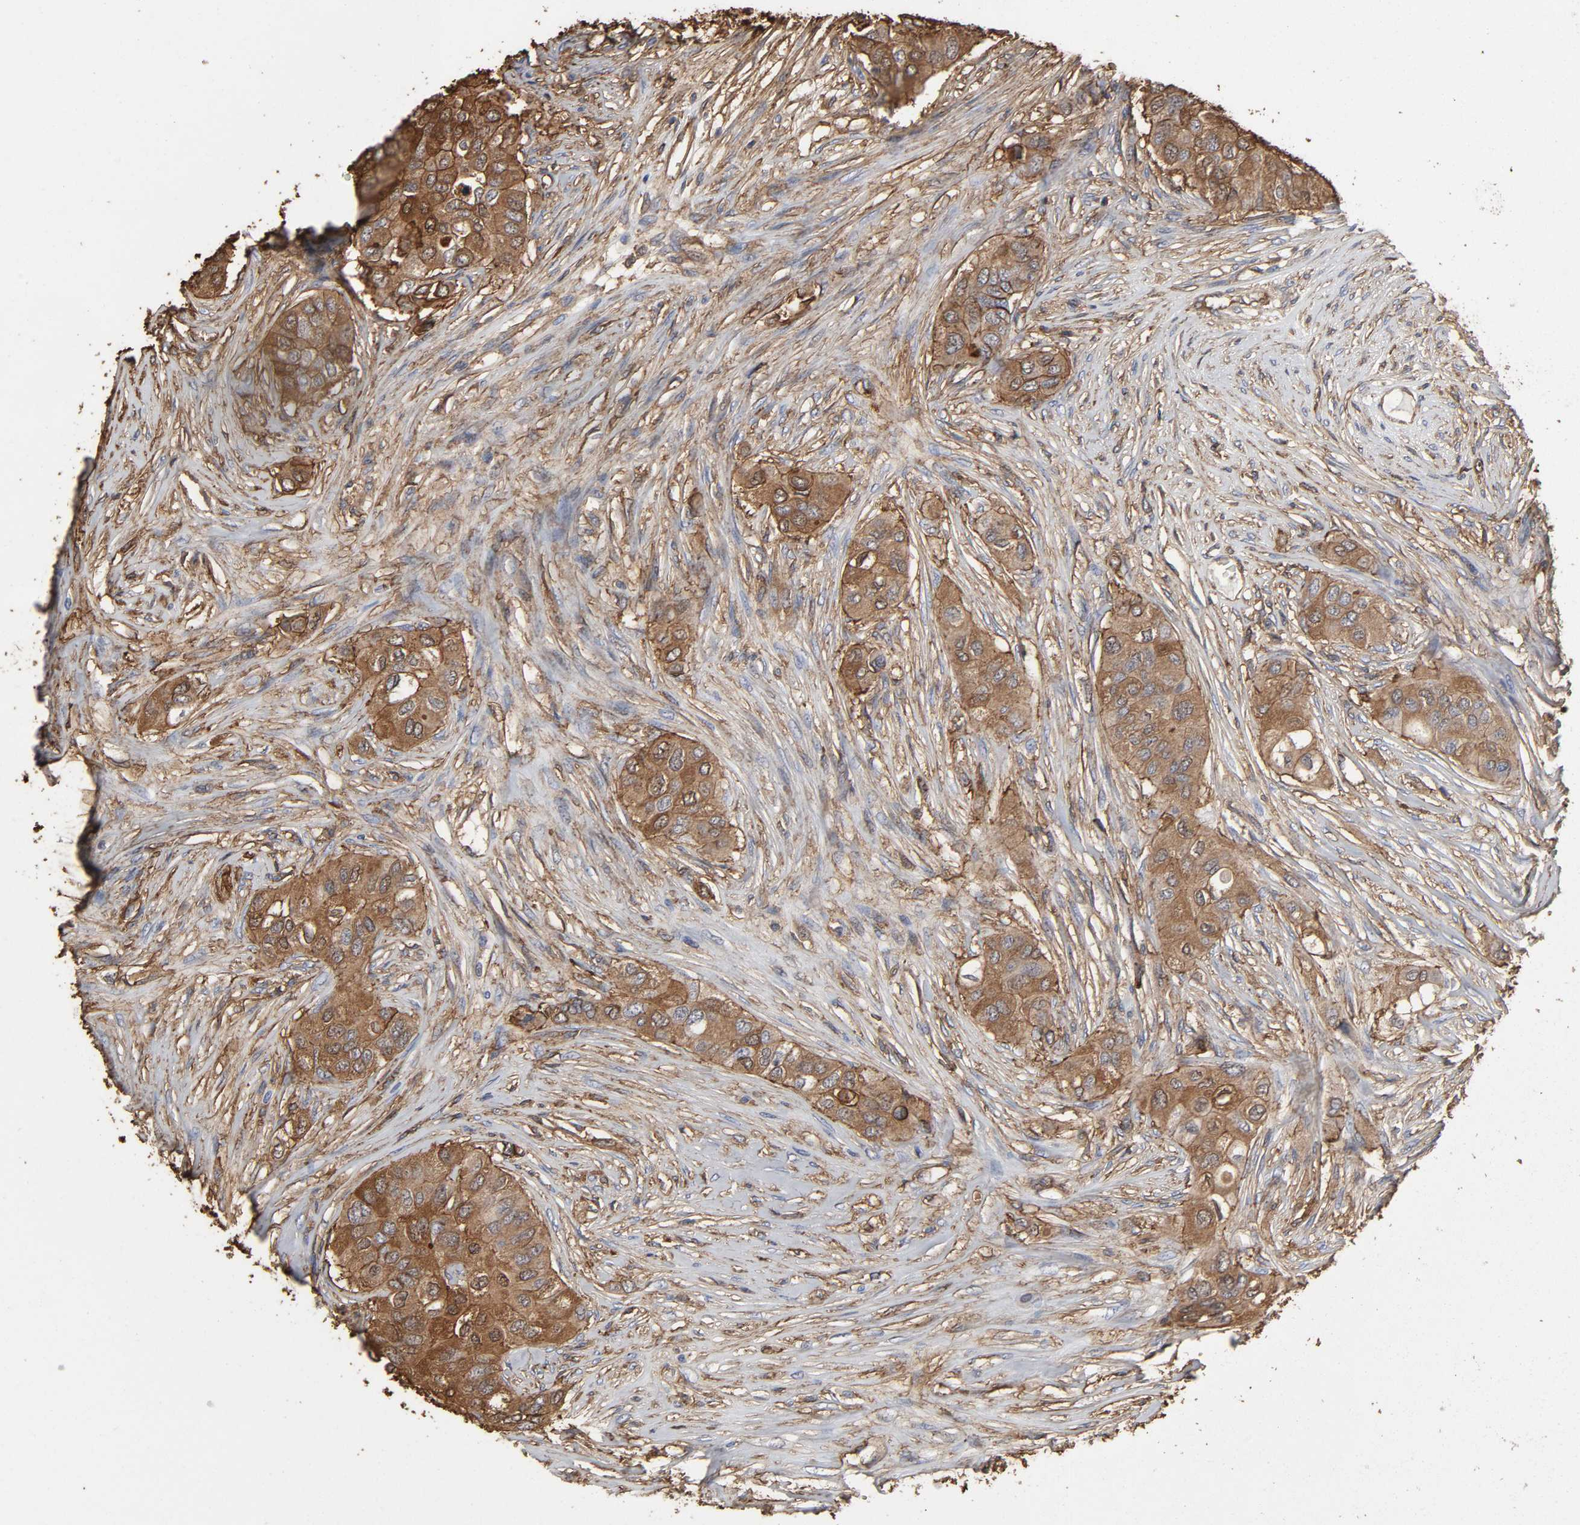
{"staining": {"intensity": "strong", "quantity": ">75%", "location": "cytoplasmic/membranous"}, "tissue": "breast cancer", "cell_type": "Tumor cells", "image_type": "cancer", "snomed": [{"axis": "morphology", "description": "Normal tissue, NOS"}, {"axis": "morphology", "description": "Duct carcinoma"}, {"axis": "topography", "description": "Breast"}], "caption": "Breast cancer (invasive ductal carcinoma) stained for a protein exhibits strong cytoplasmic/membranous positivity in tumor cells.", "gene": "ANXA2", "patient": {"sex": "female", "age": 49}}